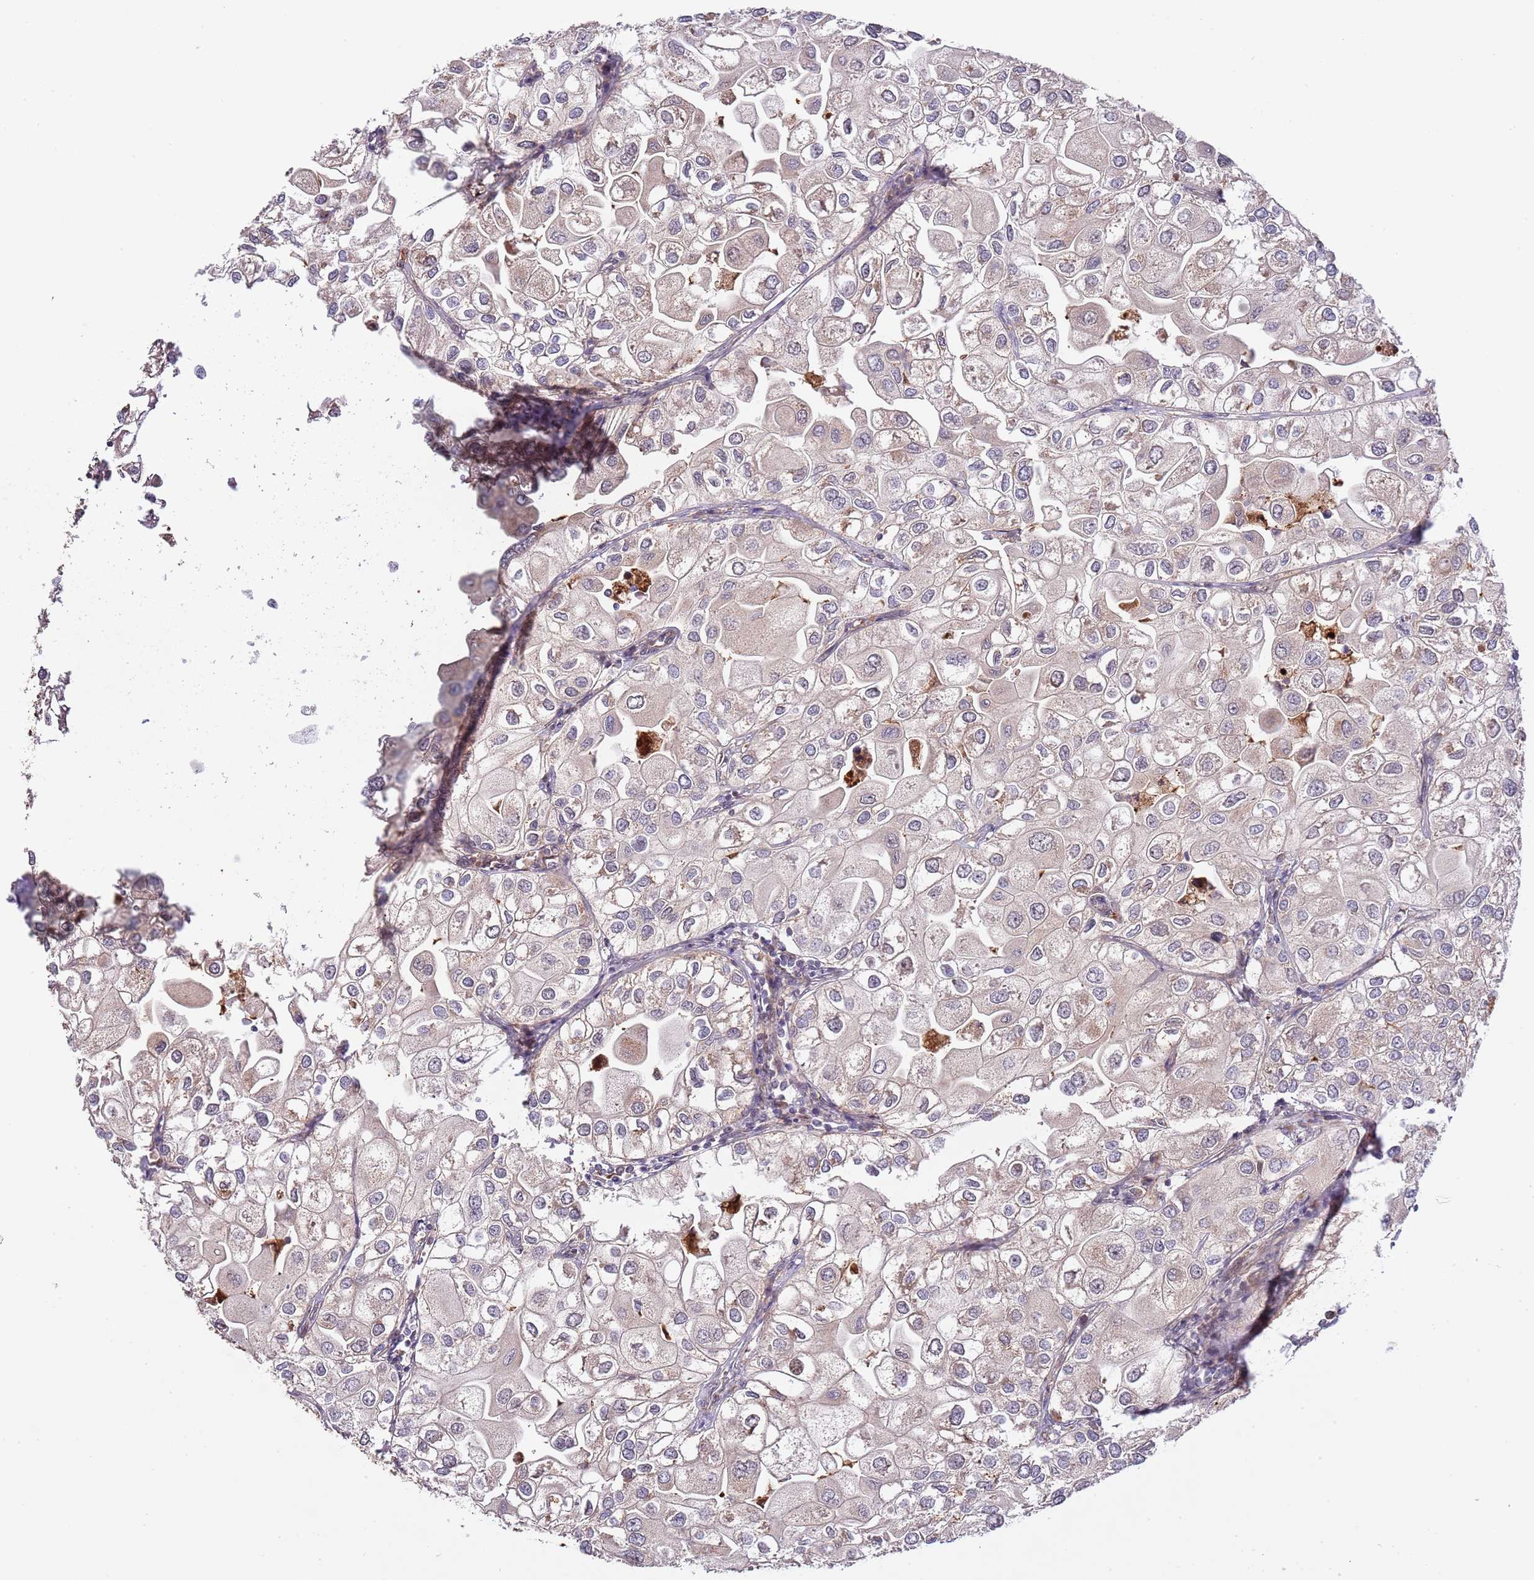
{"staining": {"intensity": "negative", "quantity": "none", "location": "none"}, "tissue": "urothelial cancer", "cell_type": "Tumor cells", "image_type": "cancer", "snomed": [{"axis": "morphology", "description": "Urothelial carcinoma, High grade"}, {"axis": "topography", "description": "Urinary bladder"}], "caption": "A high-resolution image shows immunohistochemistry staining of urothelial carcinoma (high-grade), which shows no significant positivity in tumor cells. (Stains: DAB (3,3'-diaminobenzidine) immunohistochemistry (IHC) with hematoxylin counter stain, Microscopy: brightfield microscopy at high magnification).", "gene": "NEK3", "patient": {"sex": "male", "age": 64}}